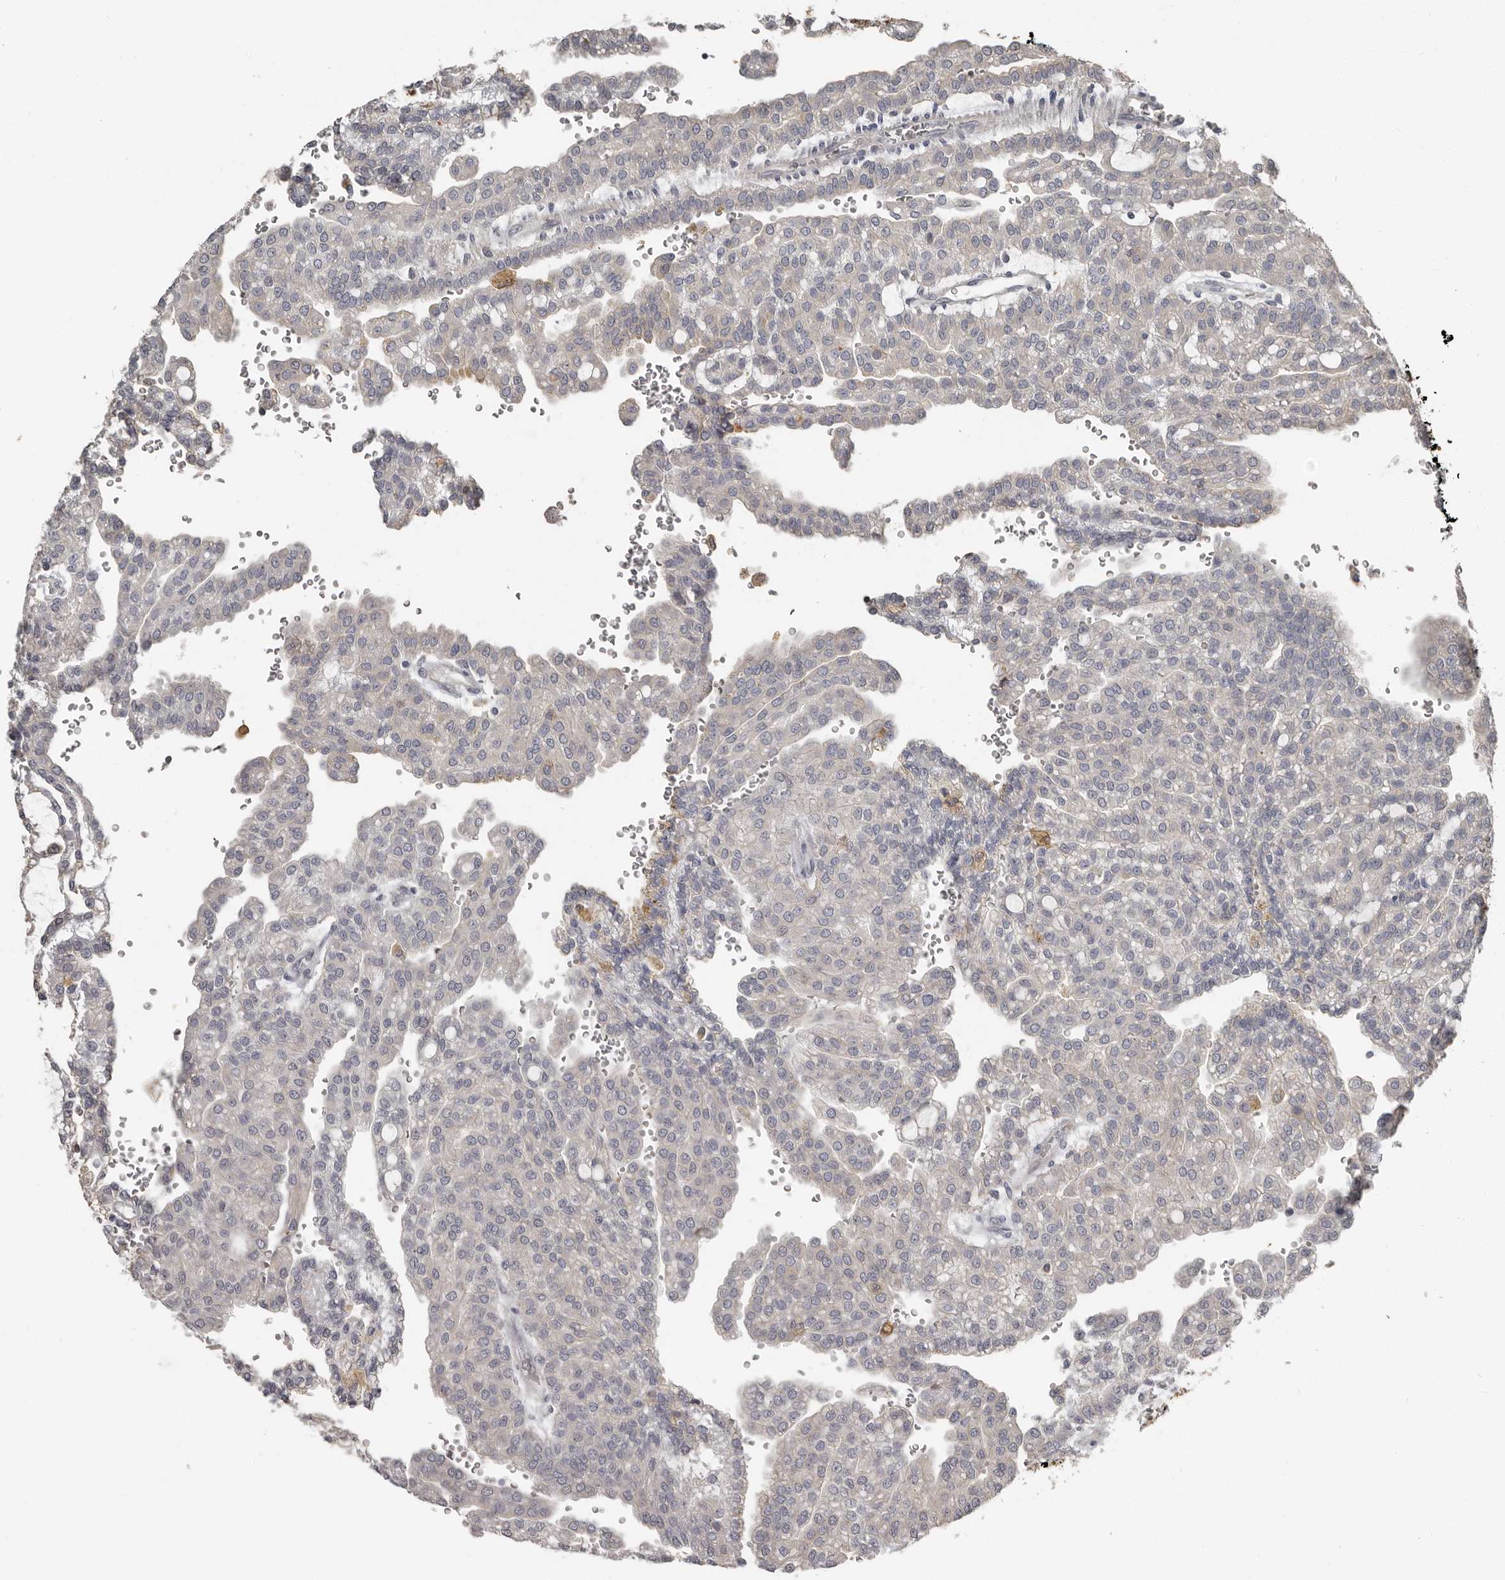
{"staining": {"intensity": "weak", "quantity": "<25%", "location": "cytoplasmic/membranous"}, "tissue": "renal cancer", "cell_type": "Tumor cells", "image_type": "cancer", "snomed": [{"axis": "morphology", "description": "Adenocarcinoma, NOS"}, {"axis": "topography", "description": "Kidney"}], "caption": "Immunohistochemical staining of human renal adenocarcinoma displays no significant expression in tumor cells.", "gene": "KCNJ8", "patient": {"sex": "male", "age": 63}}